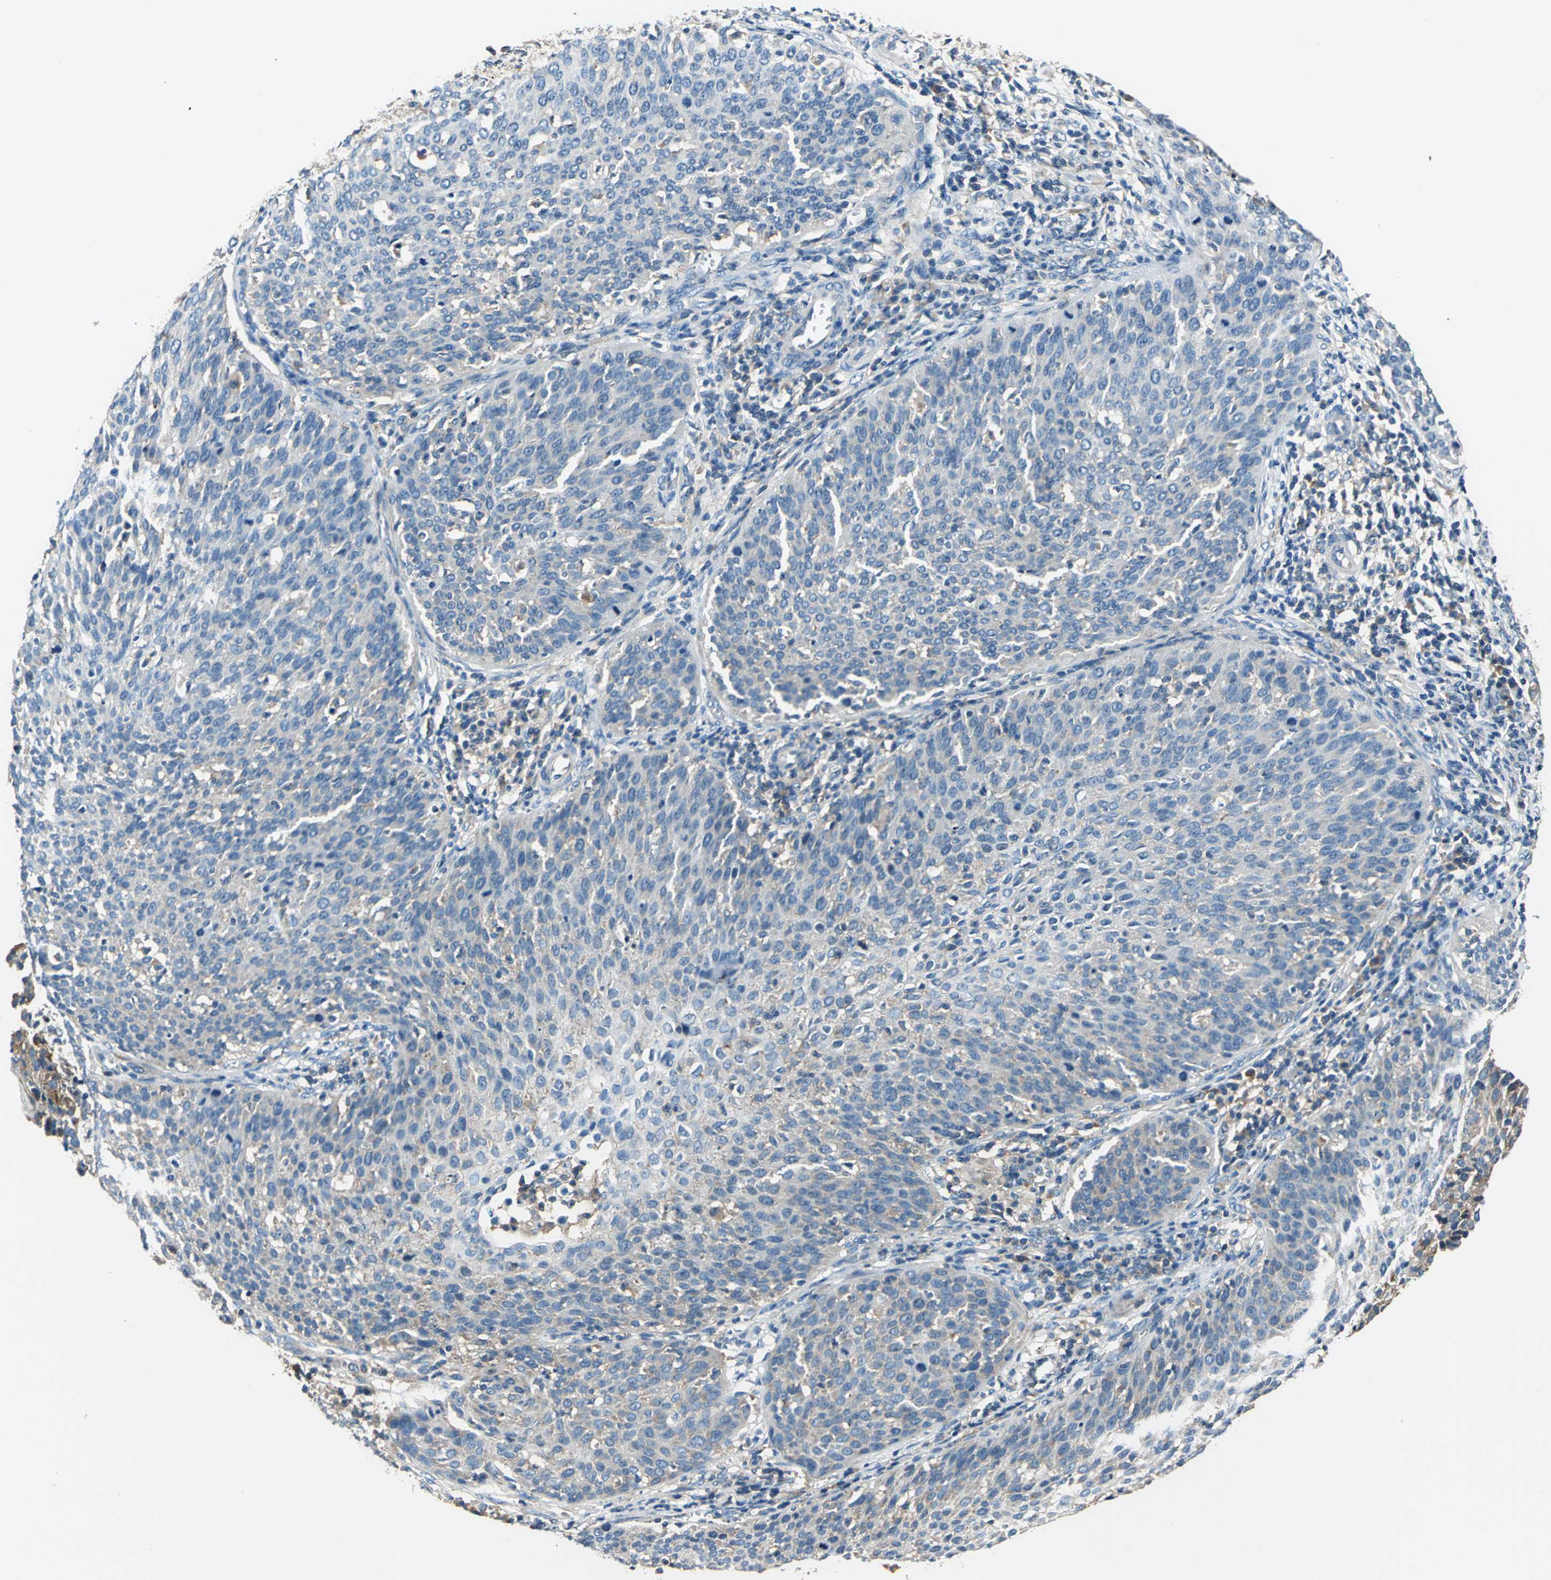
{"staining": {"intensity": "weak", "quantity": "25%-75%", "location": "cytoplasmic/membranous"}, "tissue": "cervical cancer", "cell_type": "Tumor cells", "image_type": "cancer", "snomed": [{"axis": "morphology", "description": "Squamous cell carcinoma, NOS"}, {"axis": "topography", "description": "Cervix"}], "caption": "Cervical cancer (squamous cell carcinoma) stained for a protein (brown) shows weak cytoplasmic/membranous positive staining in approximately 25%-75% of tumor cells.", "gene": "DDX3Y", "patient": {"sex": "female", "age": 38}}